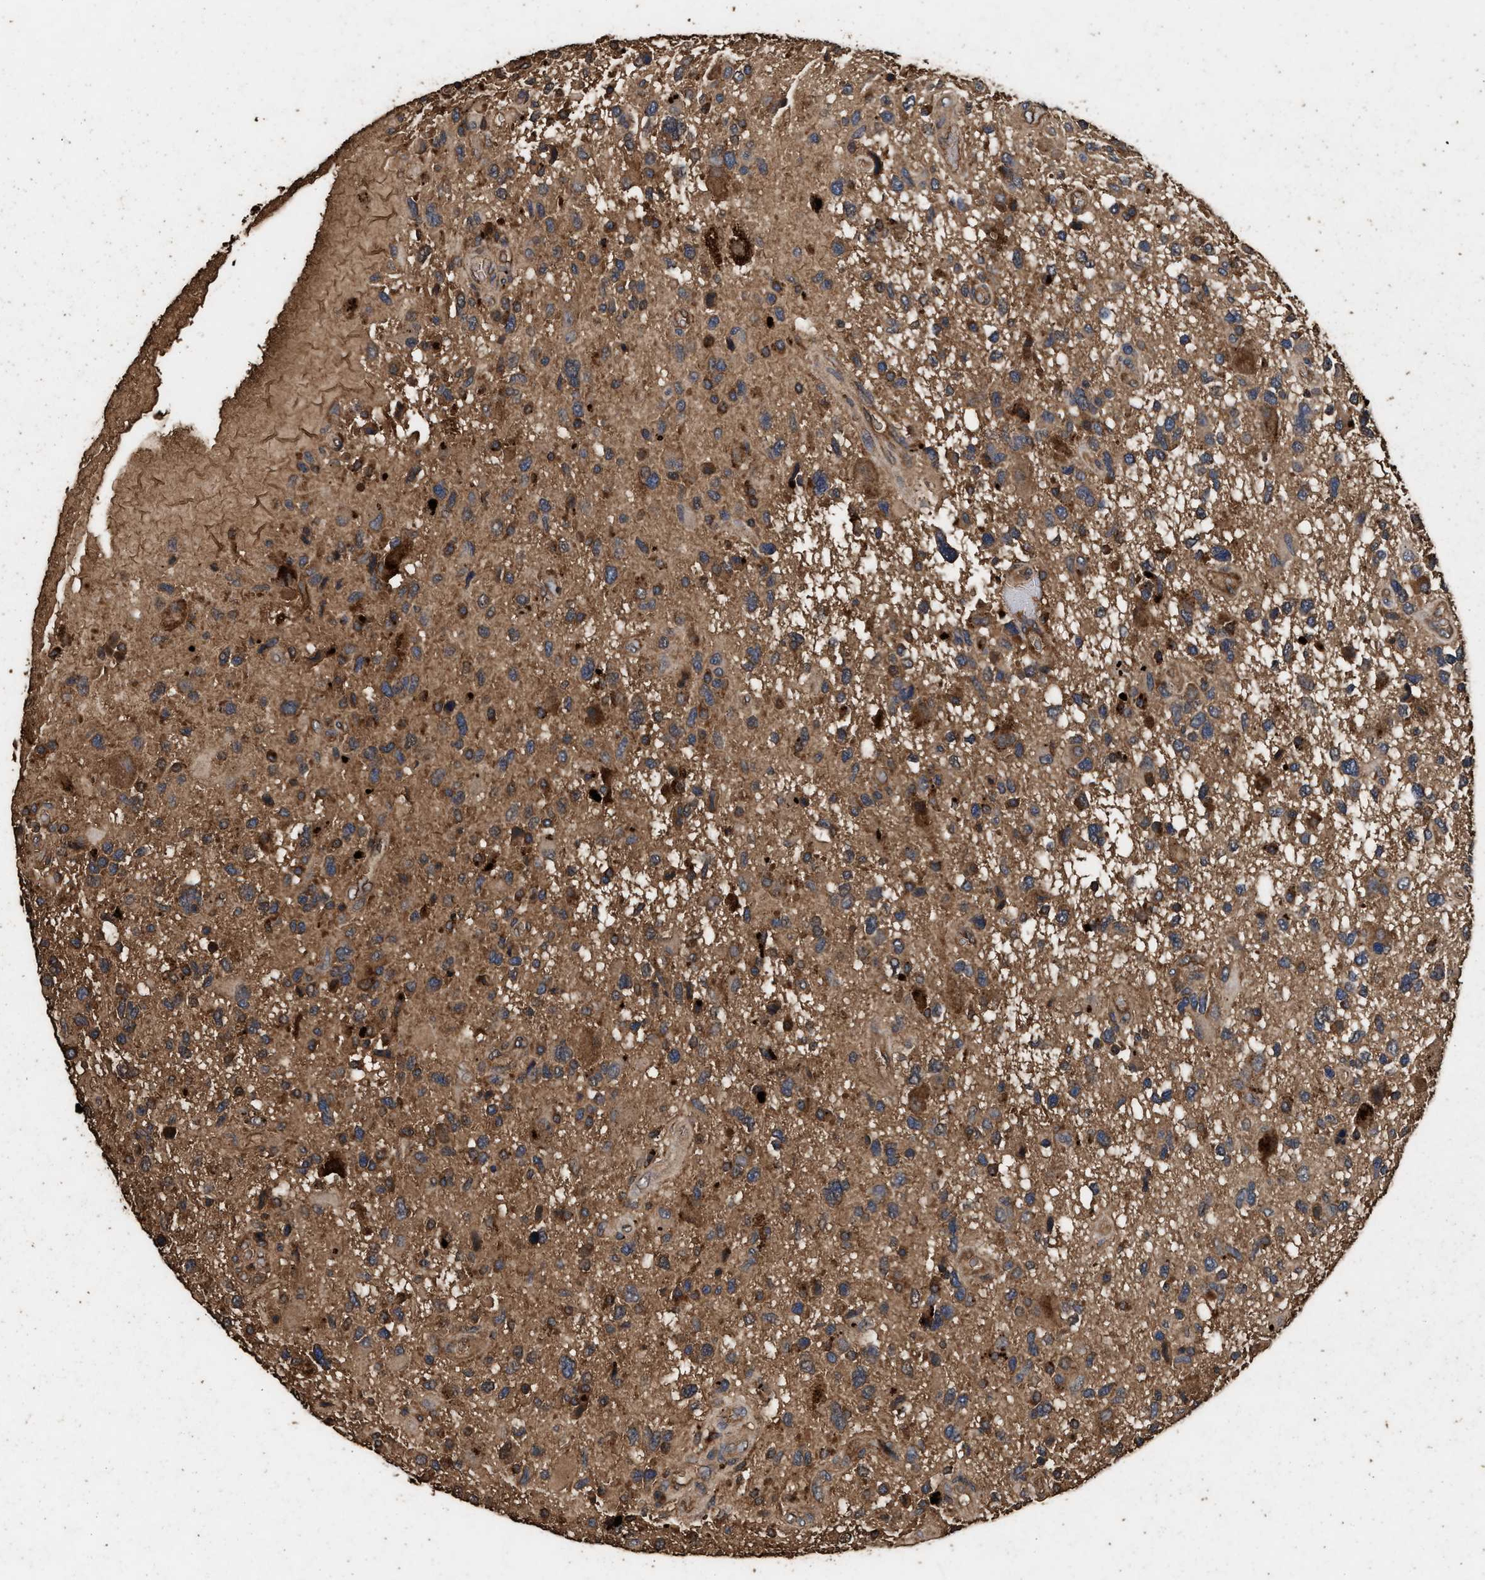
{"staining": {"intensity": "moderate", "quantity": ">75%", "location": "cytoplasmic/membranous"}, "tissue": "glioma", "cell_type": "Tumor cells", "image_type": "cancer", "snomed": [{"axis": "morphology", "description": "Glioma, malignant, High grade"}, {"axis": "topography", "description": "Brain"}], "caption": "There is medium levels of moderate cytoplasmic/membranous expression in tumor cells of glioma, as demonstrated by immunohistochemical staining (brown color).", "gene": "KYAT1", "patient": {"sex": "male", "age": 33}}